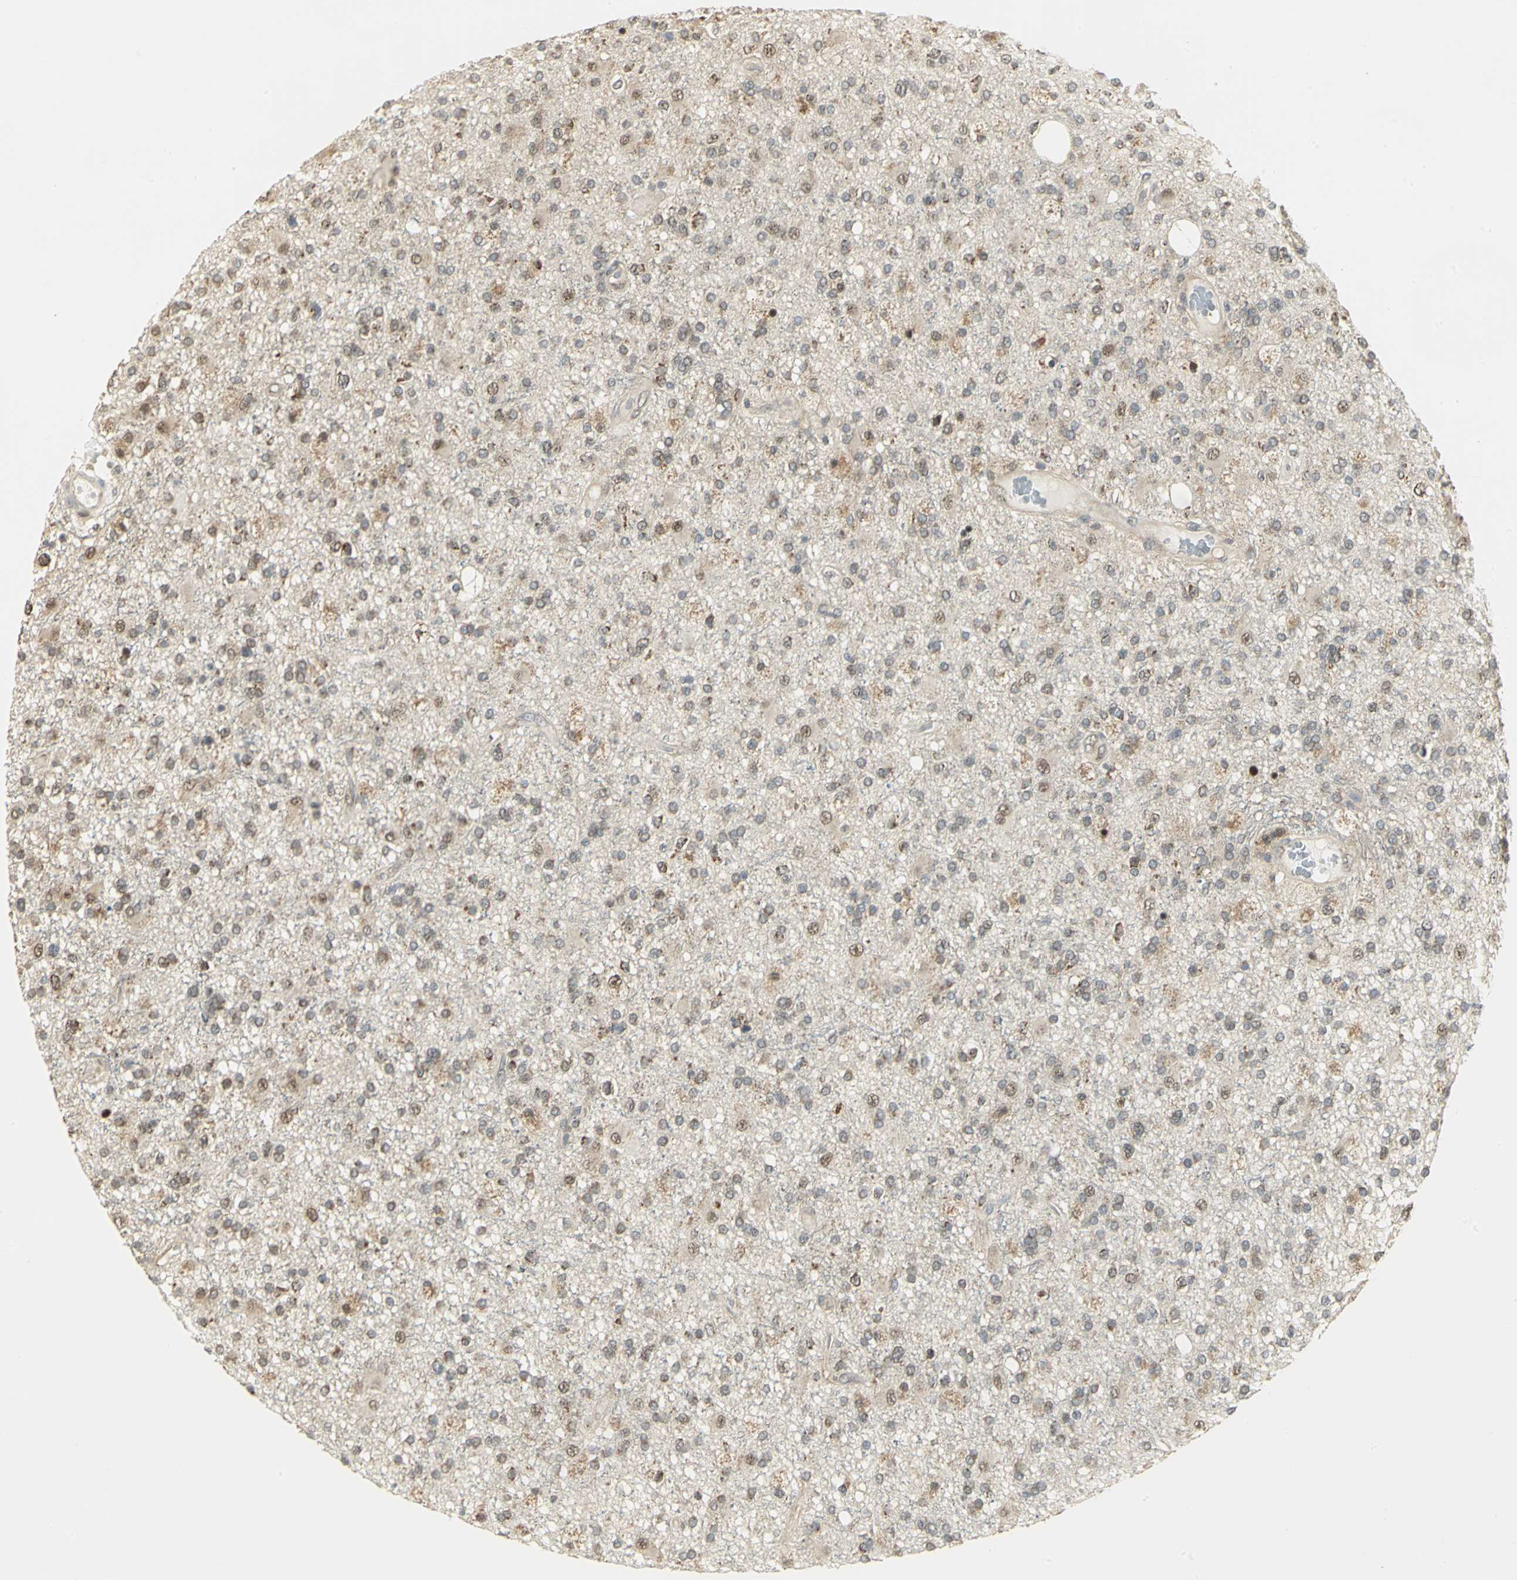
{"staining": {"intensity": "weak", "quantity": ">75%", "location": "cytoplasmic/membranous,nuclear"}, "tissue": "glioma", "cell_type": "Tumor cells", "image_type": "cancer", "snomed": [{"axis": "morphology", "description": "Glioma, malignant, High grade"}, {"axis": "topography", "description": "Brain"}], "caption": "Human glioma stained with a brown dye exhibits weak cytoplasmic/membranous and nuclear positive expression in approximately >75% of tumor cells.", "gene": "PSMC4", "patient": {"sex": "male", "age": 33}}